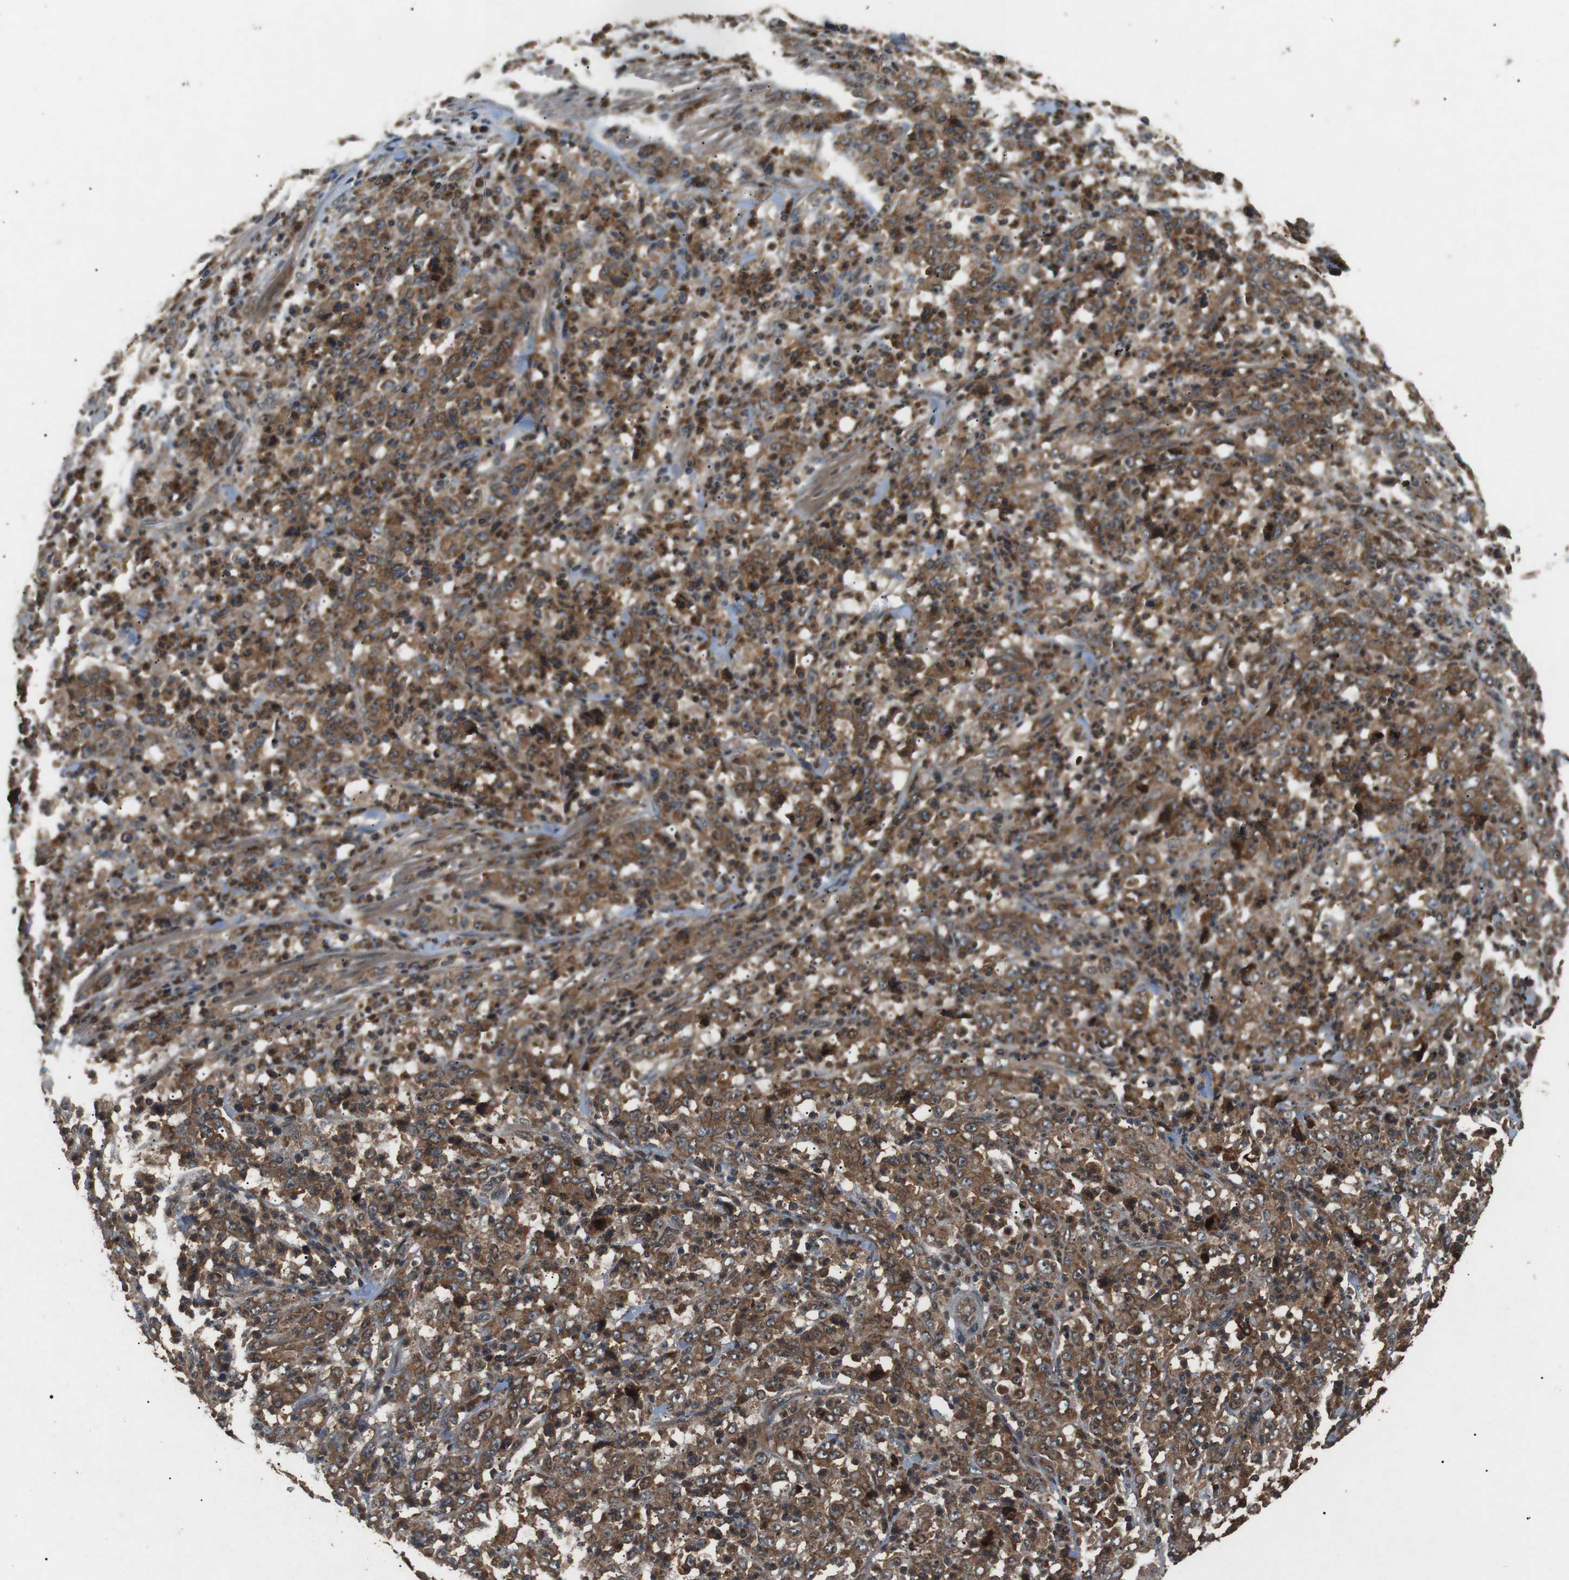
{"staining": {"intensity": "strong", "quantity": ">75%", "location": "cytoplasmic/membranous"}, "tissue": "stomach cancer", "cell_type": "Tumor cells", "image_type": "cancer", "snomed": [{"axis": "morphology", "description": "Adenocarcinoma, NOS"}, {"axis": "topography", "description": "Stomach, lower"}], "caption": "The photomicrograph shows a brown stain indicating the presence of a protein in the cytoplasmic/membranous of tumor cells in stomach adenocarcinoma. (Stains: DAB (3,3'-diaminobenzidine) in brown, nuclei in blue, Microscopy: brightfield microscopy at high magnification).", "gene": "TBC1D15", "patient": {"sex": "female", "age": 71}}